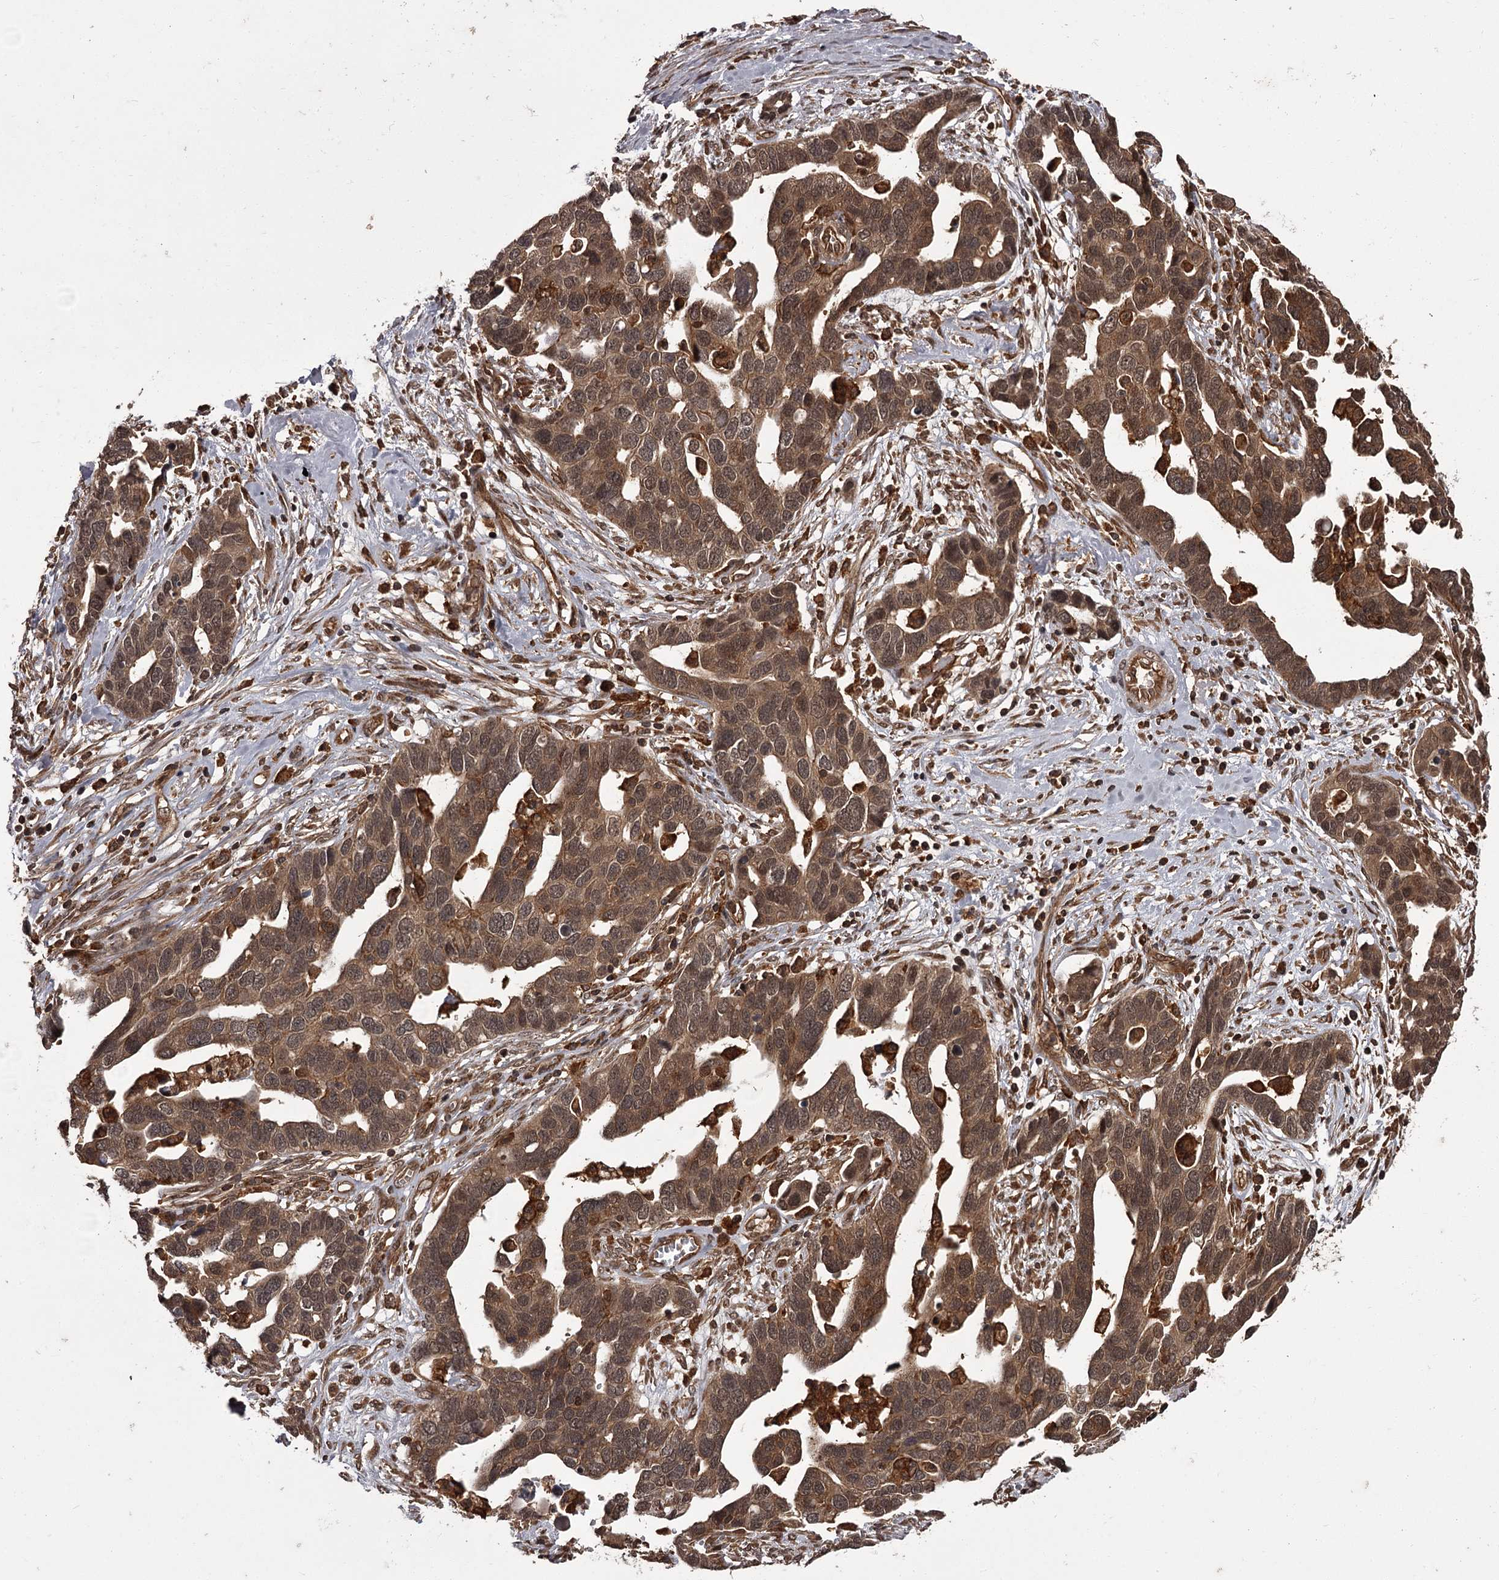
{"staining": {"intensity": "moderate", "quantity": ">75%", "location": "cytoplasmic/membranous,nuclear"}, "tissue": "ovarian cancer", "cell_type": "Tumor cells", "image_type": "cancer", "snomed": [{"axis": "morphology", "description": "Cystadenocarcinoma, serous, NOS"}, {"axis": "topography", "description": "Ovary"}], "caption": "Serous cystadenocarcinoma (ovarian) stained with immunohistochemistry (IHC) demonstrates moderate cytoplasmic/membranous and nuclear expression in approximately >75% of tumor cells. Nuclei are stained in blue.", "gene": "TBC1D23", "patient": {"sex": "female", "age": 54}}